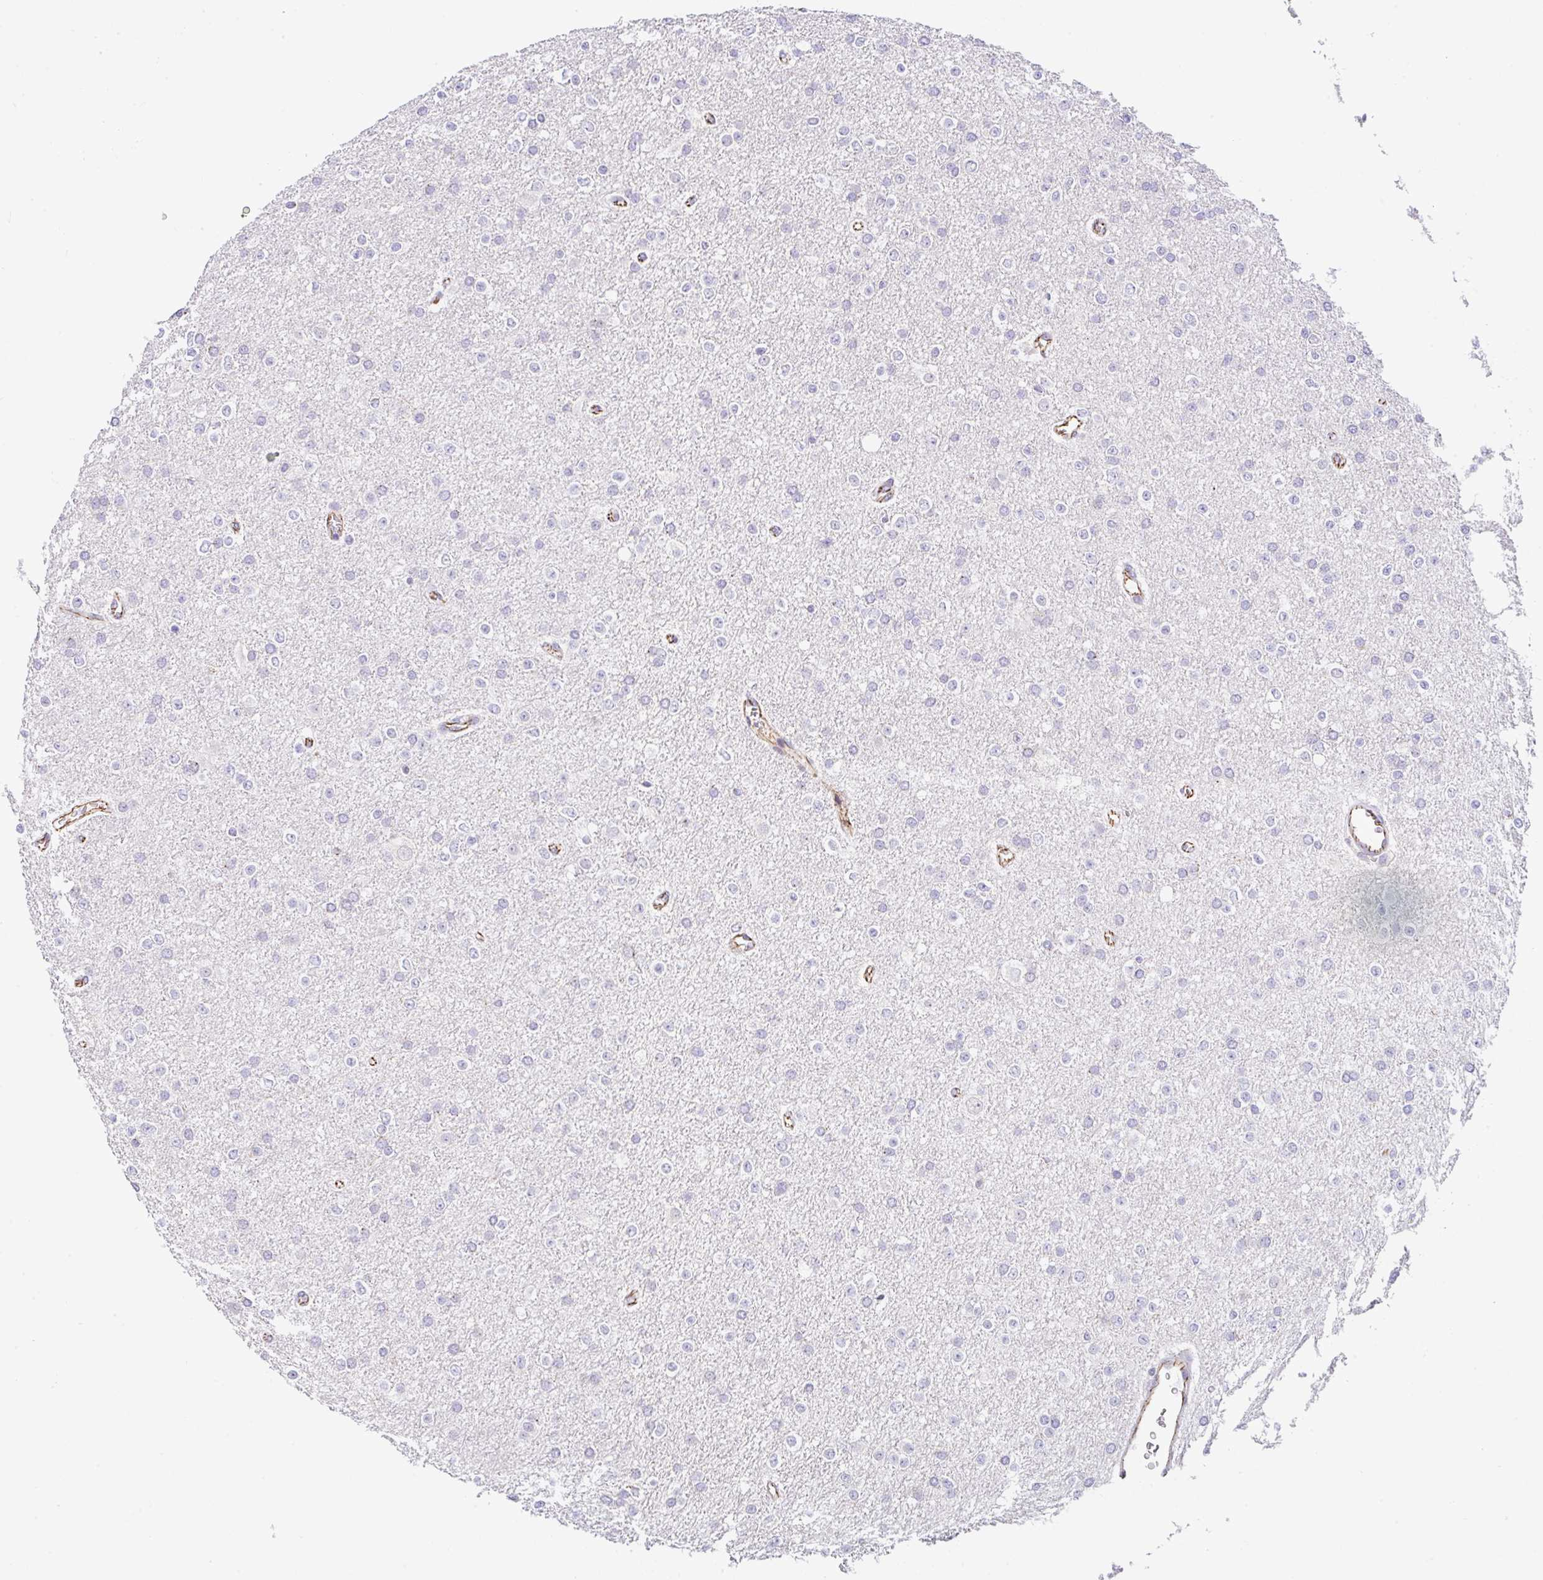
{"staining": {"intensity": "negative", "quantity": "none", "location": "none"}, "tissue": "glioma", "cell_type": "Tumor cells", "image_type": "cancer", "snomed": [{"axis": "morphology", "description": "Glioma, malignant, Low grade"}, {"axis": "topography", "description": "Brain"}], "caption": "IHC photomicrograph of neoplastic tissue: malignant glioma (low-grade) stained with DAB (3,3'-diaminobenzidine) reveals no significant protein expression in tumor cells. (DAB (3,3'-diaminobenzidine) immunohistochemistry visualized using brightfield microscopy, high magnification).", "gene": "CGNL1", "patient": {"sex": "female", "age": 34}}